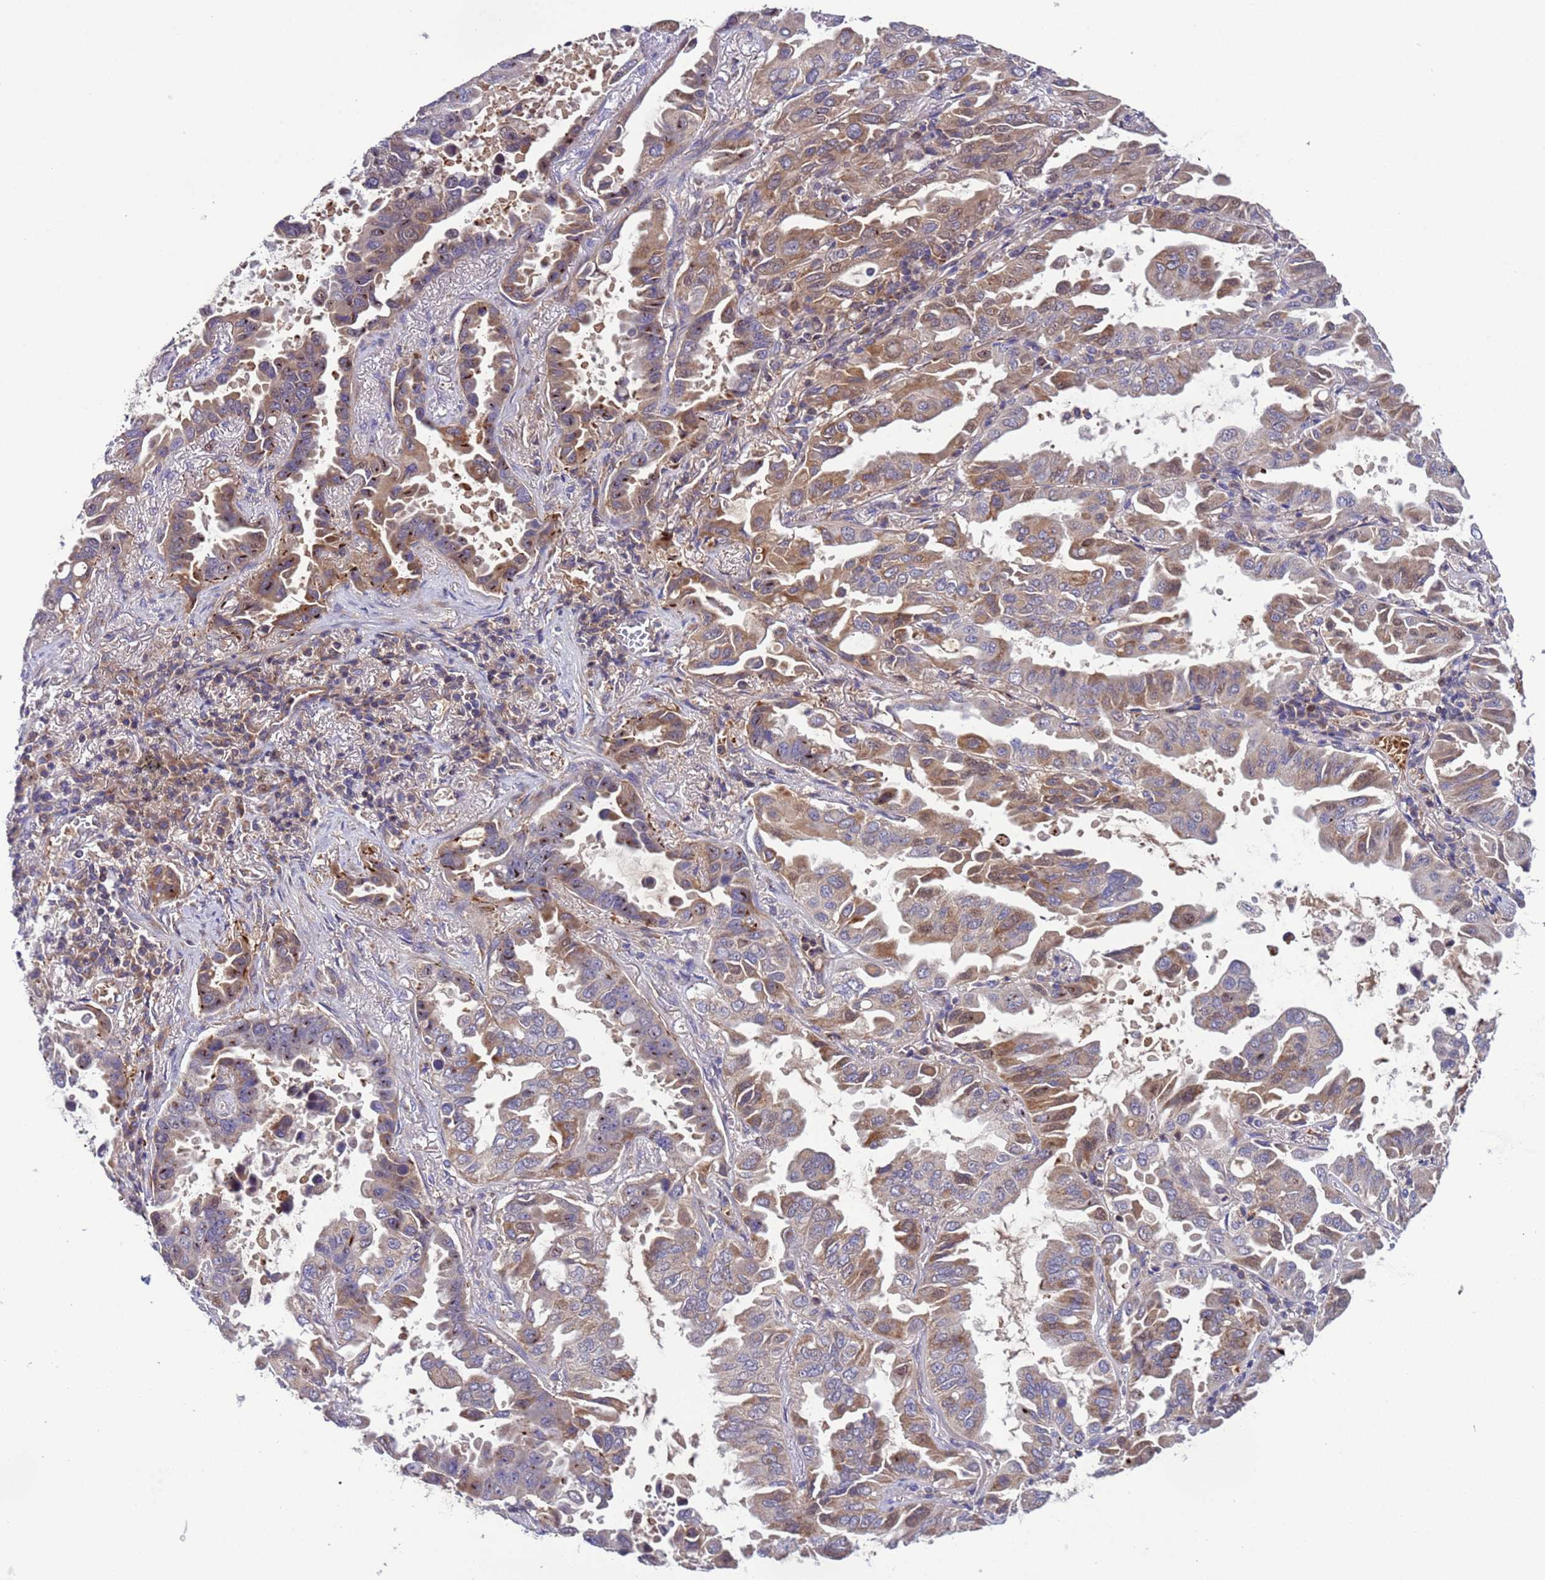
{"staining": {"intensity": "moderate", "quantity": "25%-75%", "location": "cytoplasmic/membranous"}, "tissue": "lung cancer", "cell_type": "Tumor cells", "image_type": "cancer", "snomed": [{"axis": "morphology", "description": "Adenocarcinoma, NOS"}, {"axis": "topography", "description": "Lung"}], "caption": "Human lung cancer (adenocarcinoma) stained with a protein marker shows moderate staining in tumor cells.", "gene": "PARP16", "patient": {"sex": "male", "age": 64}}